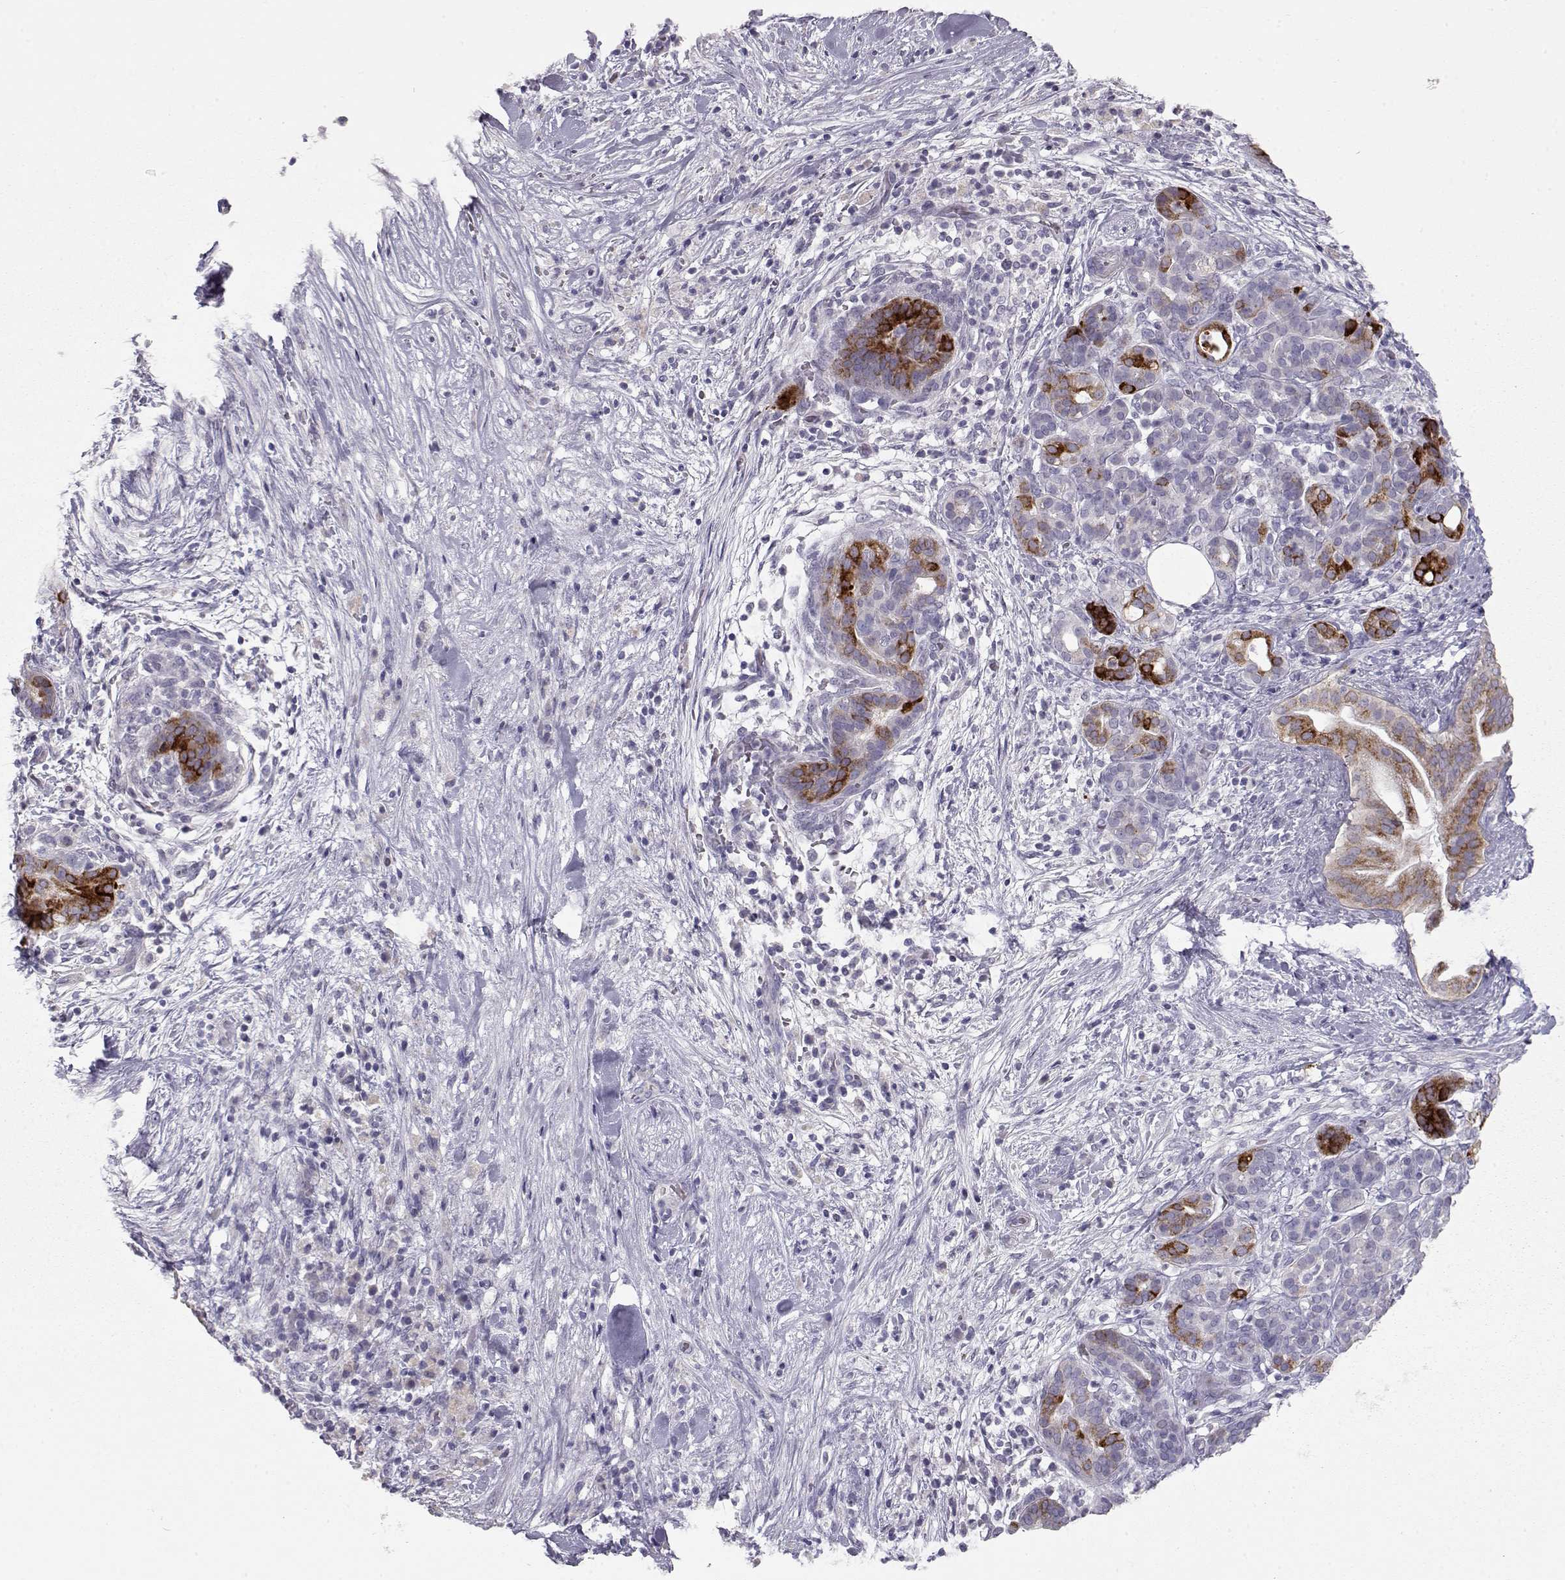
{"staining": {"intensity": "strong", "quantity": ">75%", "location": "cytoplasmic/membranous"}, "tissue": "pancreatic cancer", "cell_type": "Tumor cells", "image_type": "cancer", "snomed": [{"axis": "morphology", "description": "Adenocarcinoma, NOS"}, {"axis": "topography", "description": "Pancreas"}], "caption": "Protein staining by immunohistochemistry (IHC) exhibits strong cytoplasmic/membranous expression in approximately >75% of tumor cells in pancreatic adenocarcinoma.", "gene": "LAMB3", "patient": {"sex": "male", "age": 44}}